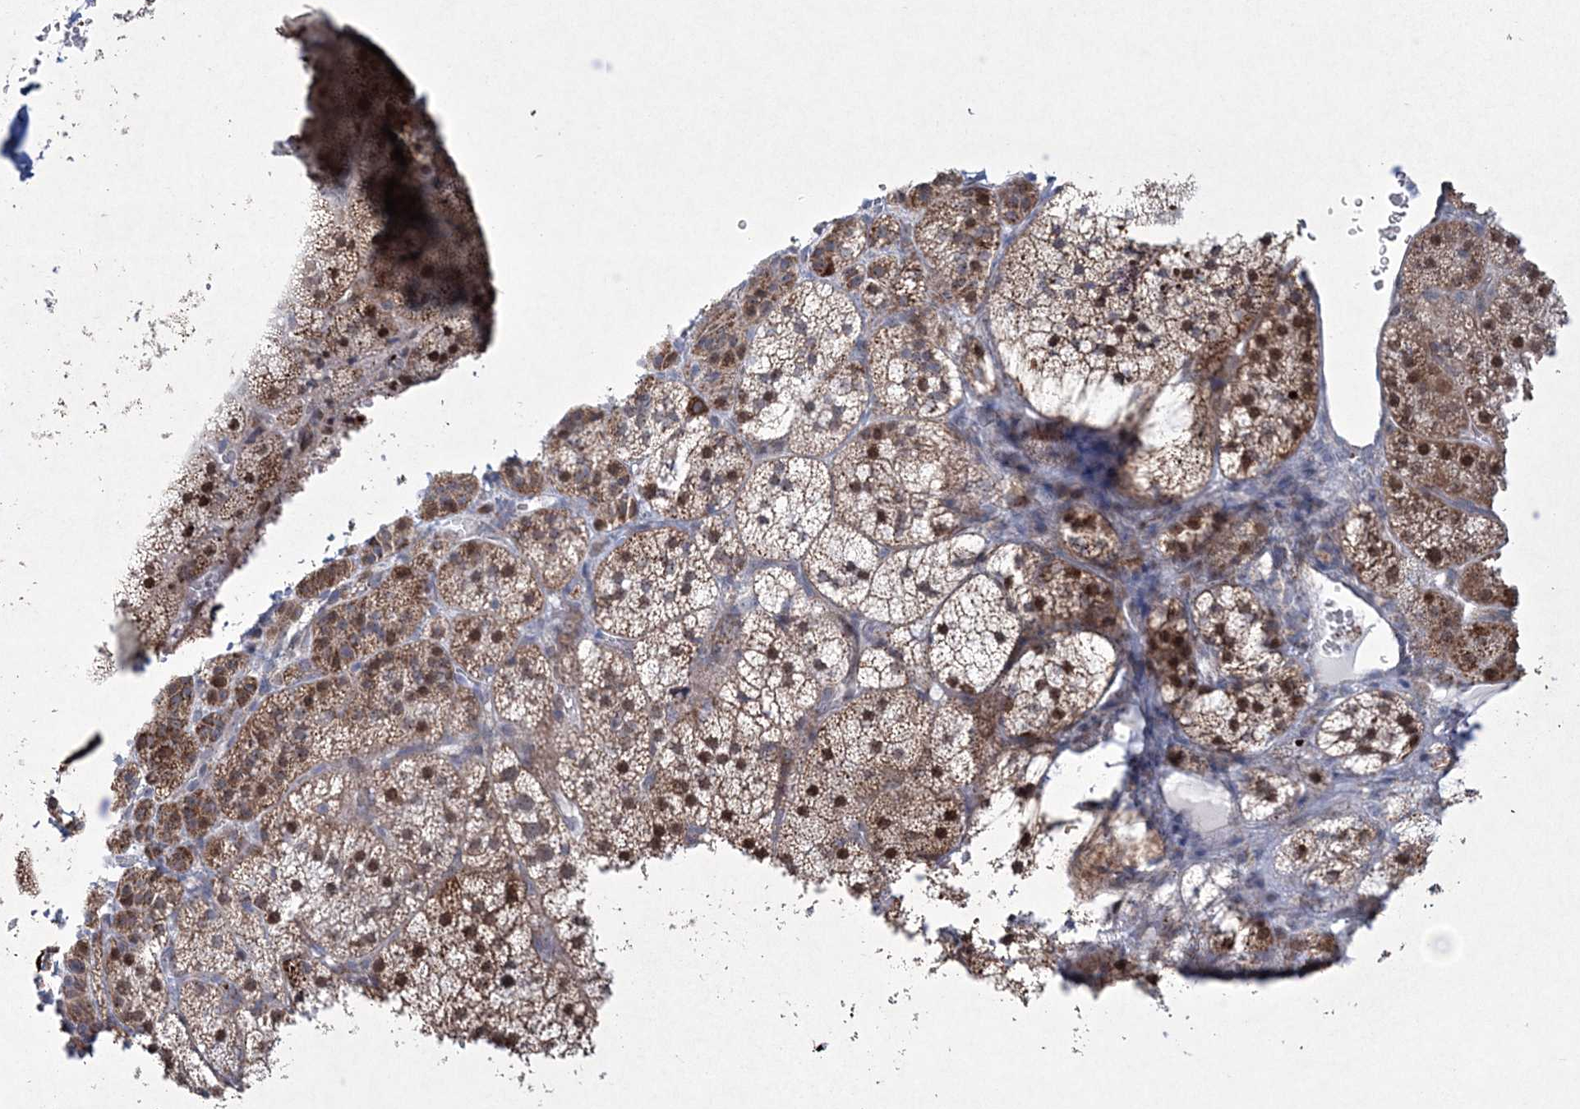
{"staining": {"intensity": "strong", "quantity": ">75%", "location": "cytoplasmic/membranous"}, "tissue": "adrenal gland", "cell_type": "Glandular cells", "image_type": "normal", "snomed": [{"axis": "morphology", "description": "Normal tissue, NOS"}, {"axis": "topography", "description": "Adrenal gland"}], "caption": "Protein expression by IHC displays strong cytoplasmic/membranous positivity in approximately >75% of glandular cells in normal adrenal gland.", "gene": "CES4A", "patient": {"sex": "female", "age": 44}}